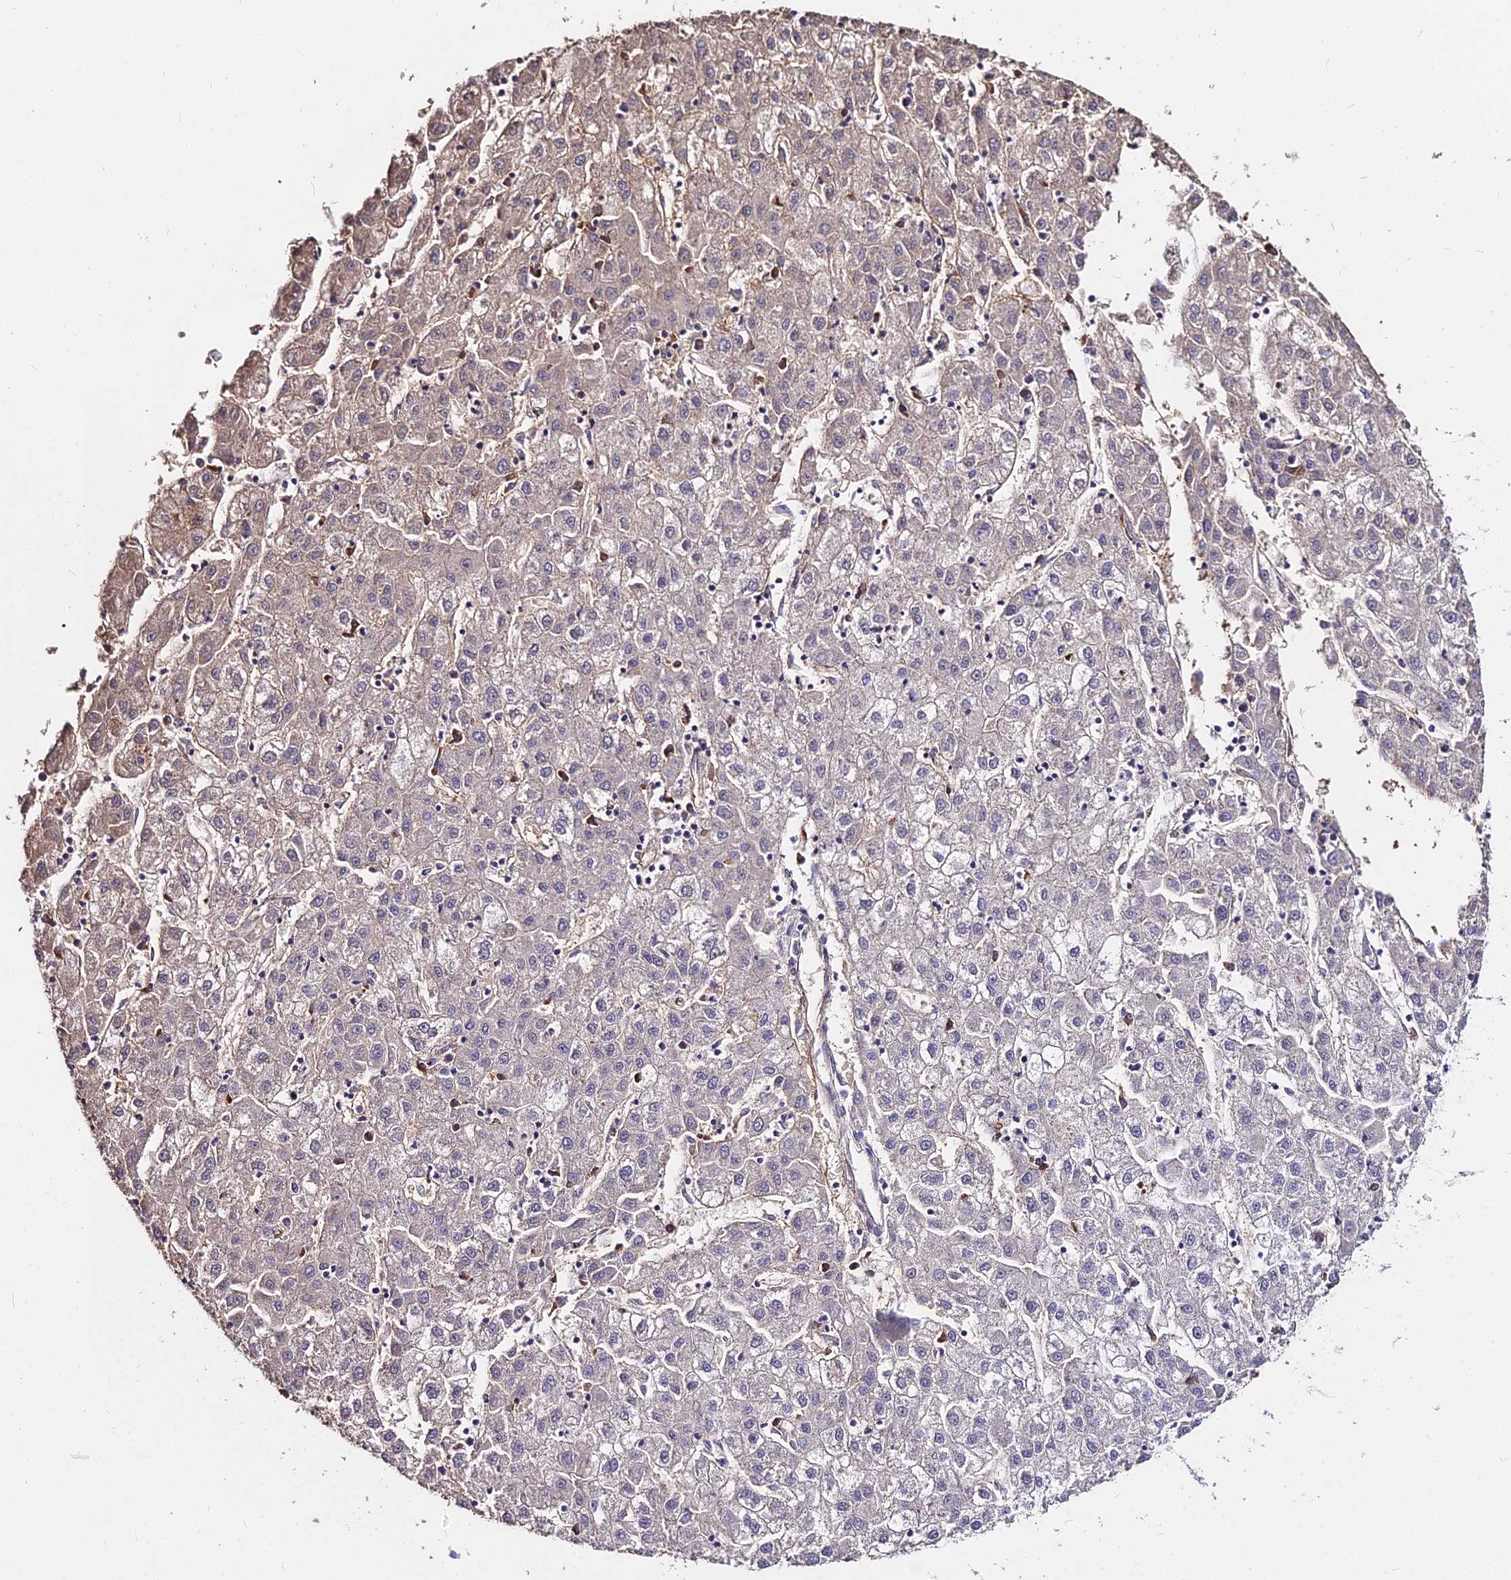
{"staining": {"intensity": "weak", "quantity": "<25%", "location": "cytoplasmic/membranous"}, "tissue": "liver cancer", "cell_type": "Tumor cells", "image_type": "cancer", "snomed": [{"axis": "morphology", "description": "Carcinoma, Hepatocellular, NOS"}, {"axis": "topography", "description": "Liver"}], "caption": "Histopathology image shows no significant protein positivity in tumor cells of liver hepatocellular carcinoma.", "gene": "ZDBF2", "patient": {"sex": "male", "age": 72}}